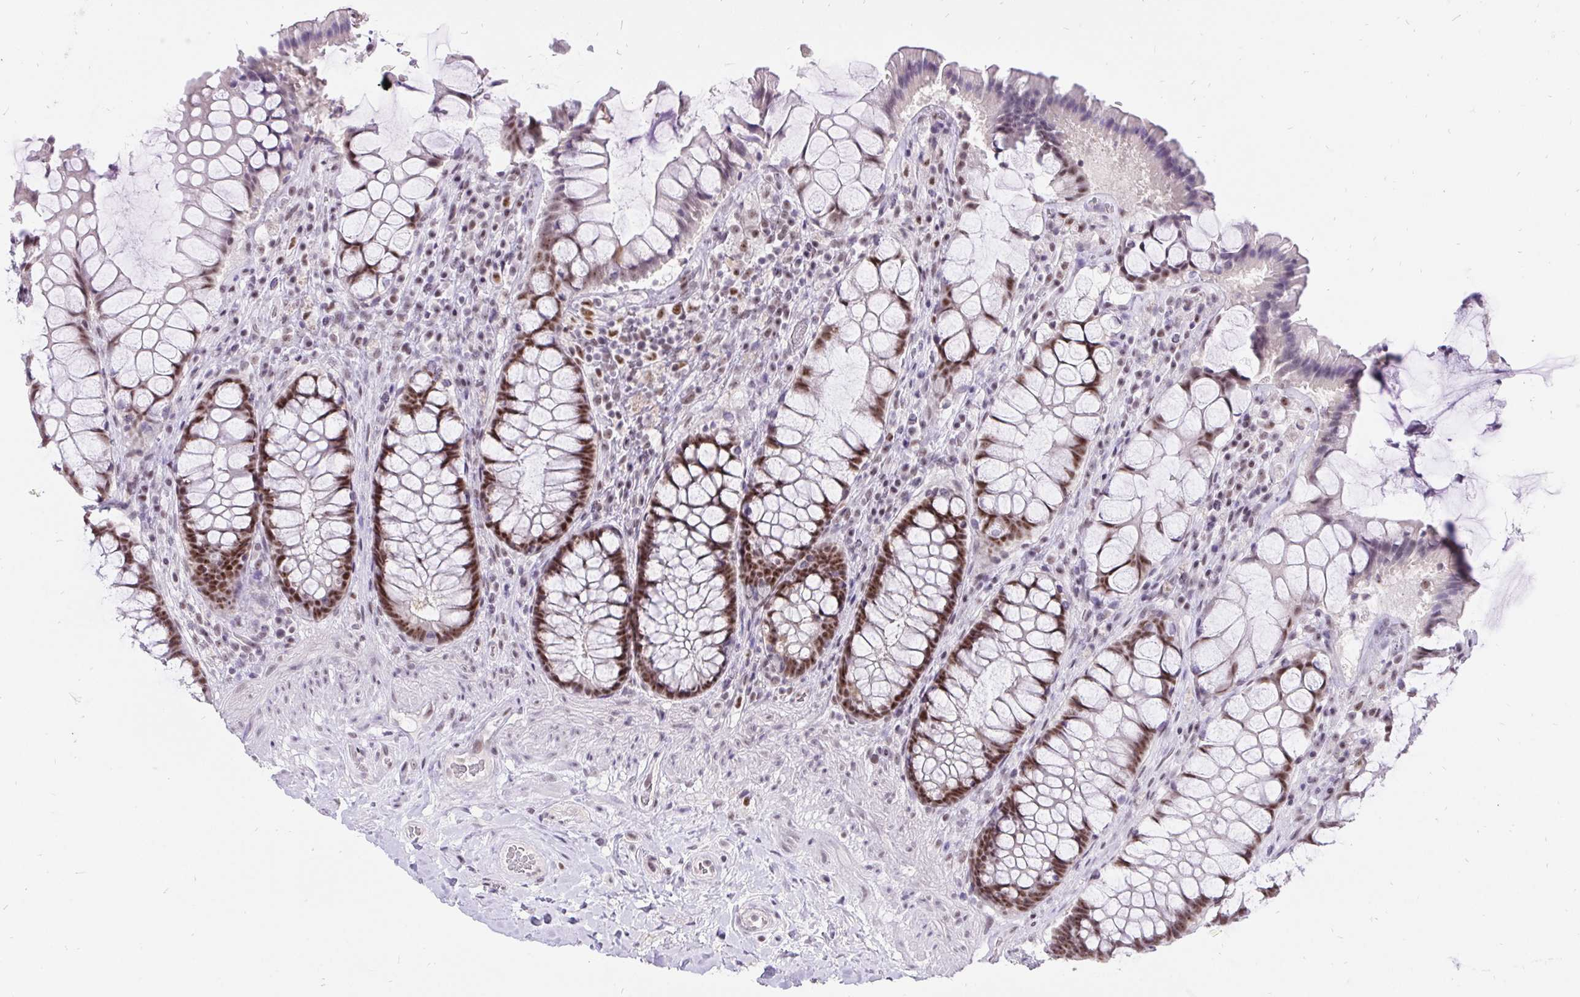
{"staining": {"intensity": "strong", "quantity": ">75%", "location": "nuclear"}, "tissue": "rectum", "cell_type": "Glandular cells", "image_type": "normal", "snomed": [{"axis": "morphology", "description": "Normal tissue, NOS"}, {"axis": "topography", "description": "Rectum"}], "caption": "Rectum stained for a protein shows strong nuclear positivity in glandular cells. The staining was performed using DAB (3,3'-diaminobenzidine), with brown indicating positive protein expression. Nuclei are stained blue with hematoxylin.", "gene": "ZNF860", "patient": {"sex": "female", "age": 58}}